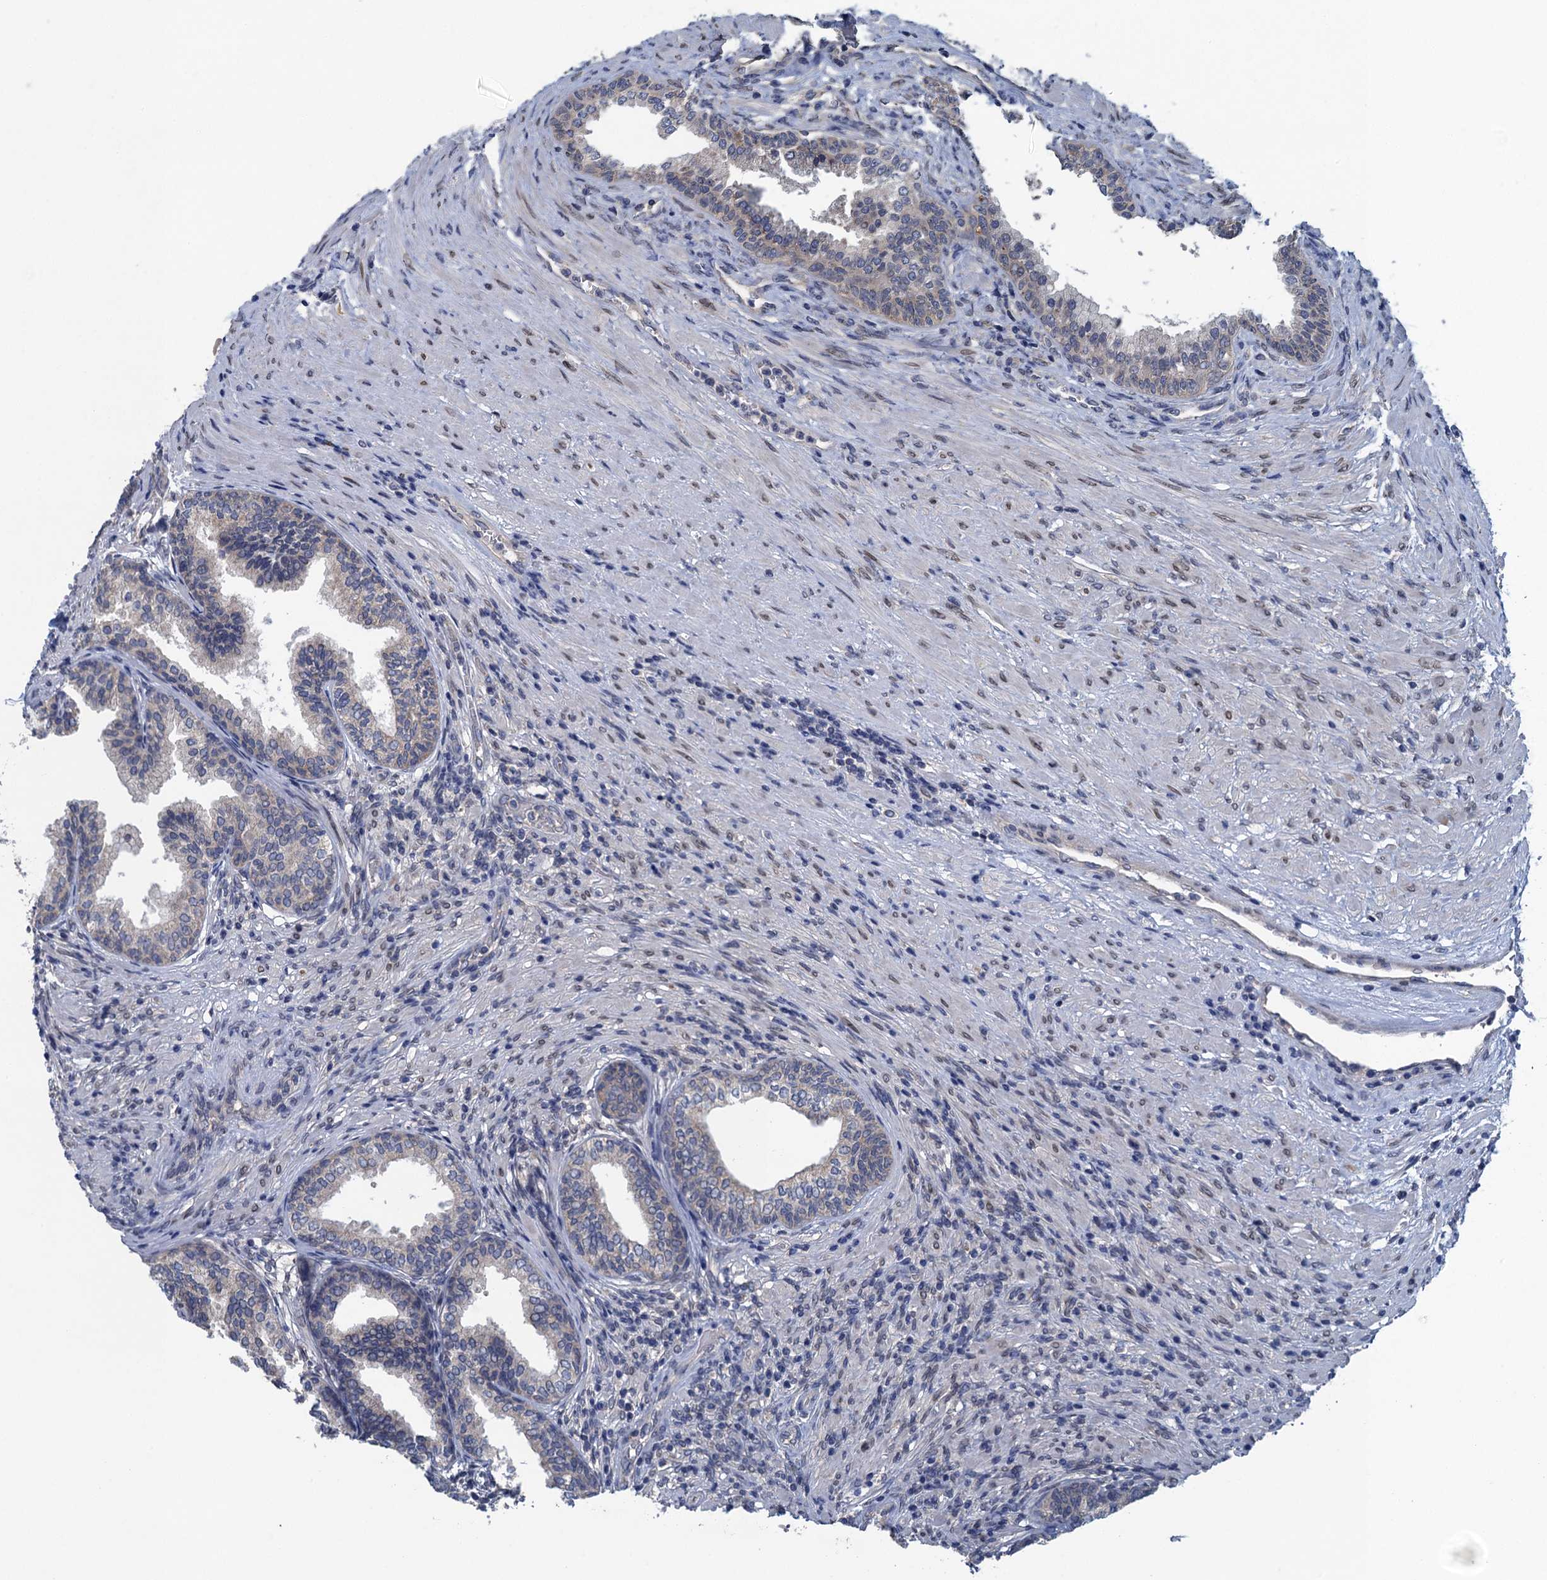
{"staining": {"intensity": "weak", "quantity": "<25%", "location": "cytoplasmic/membranous"}, "tissue": "prostate", "cell_type": "Glandular cells", "image_type": "normal", "snomed": [{"axis": "morphology", "description": "Normal tissue, NOS"}, {"axis": "topography", "description": "Prostate"}], "caption": "Prostate was stained to show a protein in brown. There is no significant positivity in glandular cells. The staining was performed using DAB to visualize the protein expression in brown, while the nuclei were stained in blue with hematoxylin (Magnification: 20x).", "gene": "CTU2", "patient": {"sex": "male", "age": 76}}